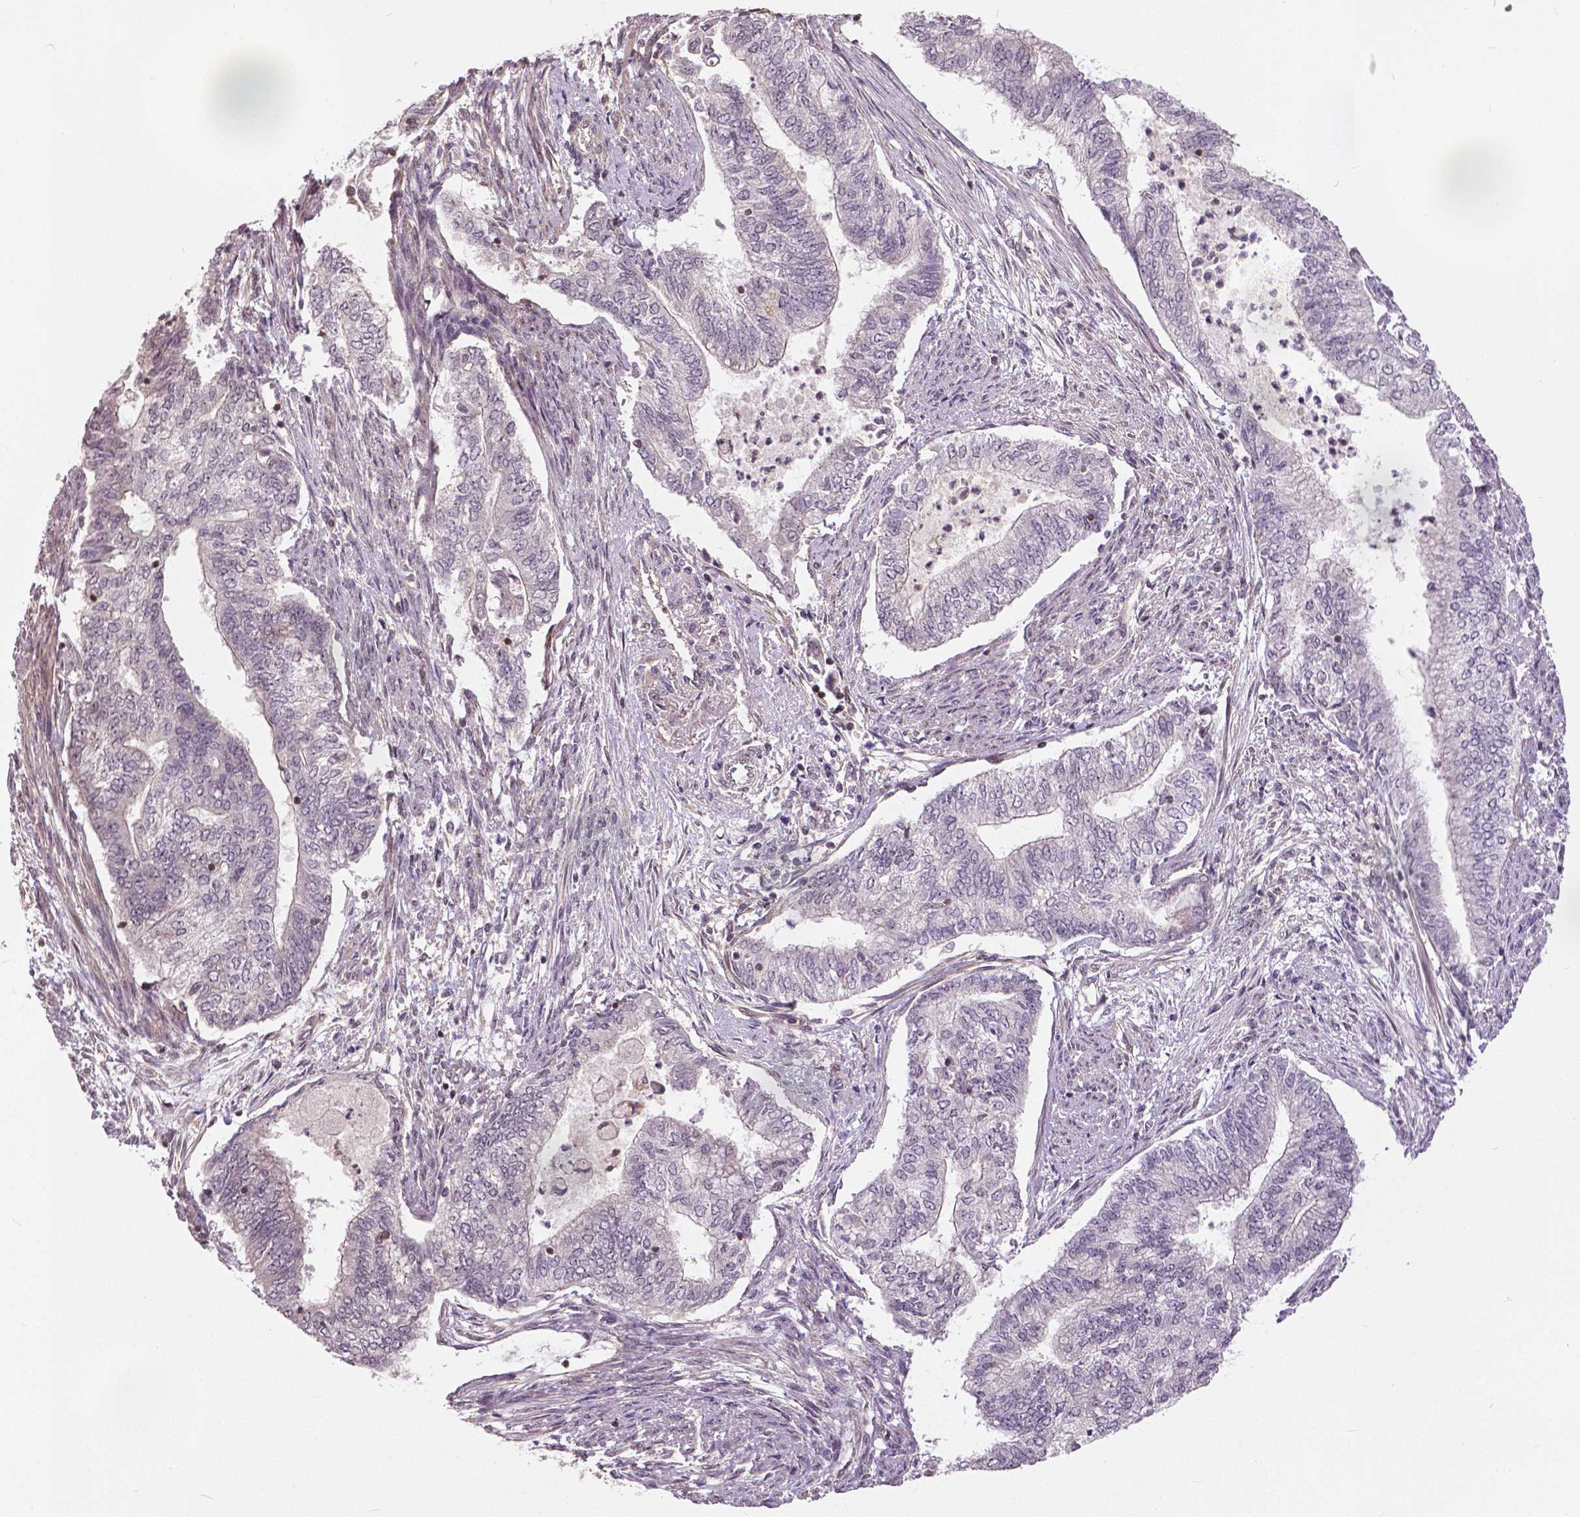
{"staining": {"intensity": "negative", "quantity": "none", "location": "none"}, "tissue": "endometrial cancer", "cell_type": "Tumor cells", "image_type": "cancer", "snomed": [{"axis": "morphology", "description": "Adenocarcinoma, NOS"}, {"axis": "topography", "description": "Endometrium"}], "caption": "This is a micrograph of IHC staining of endometrial cancer (adenocarcinoma), which shows no positivity in tumor cells.", "gene": "ANXA13", "patient": {"sex": "female", "age": 65}}